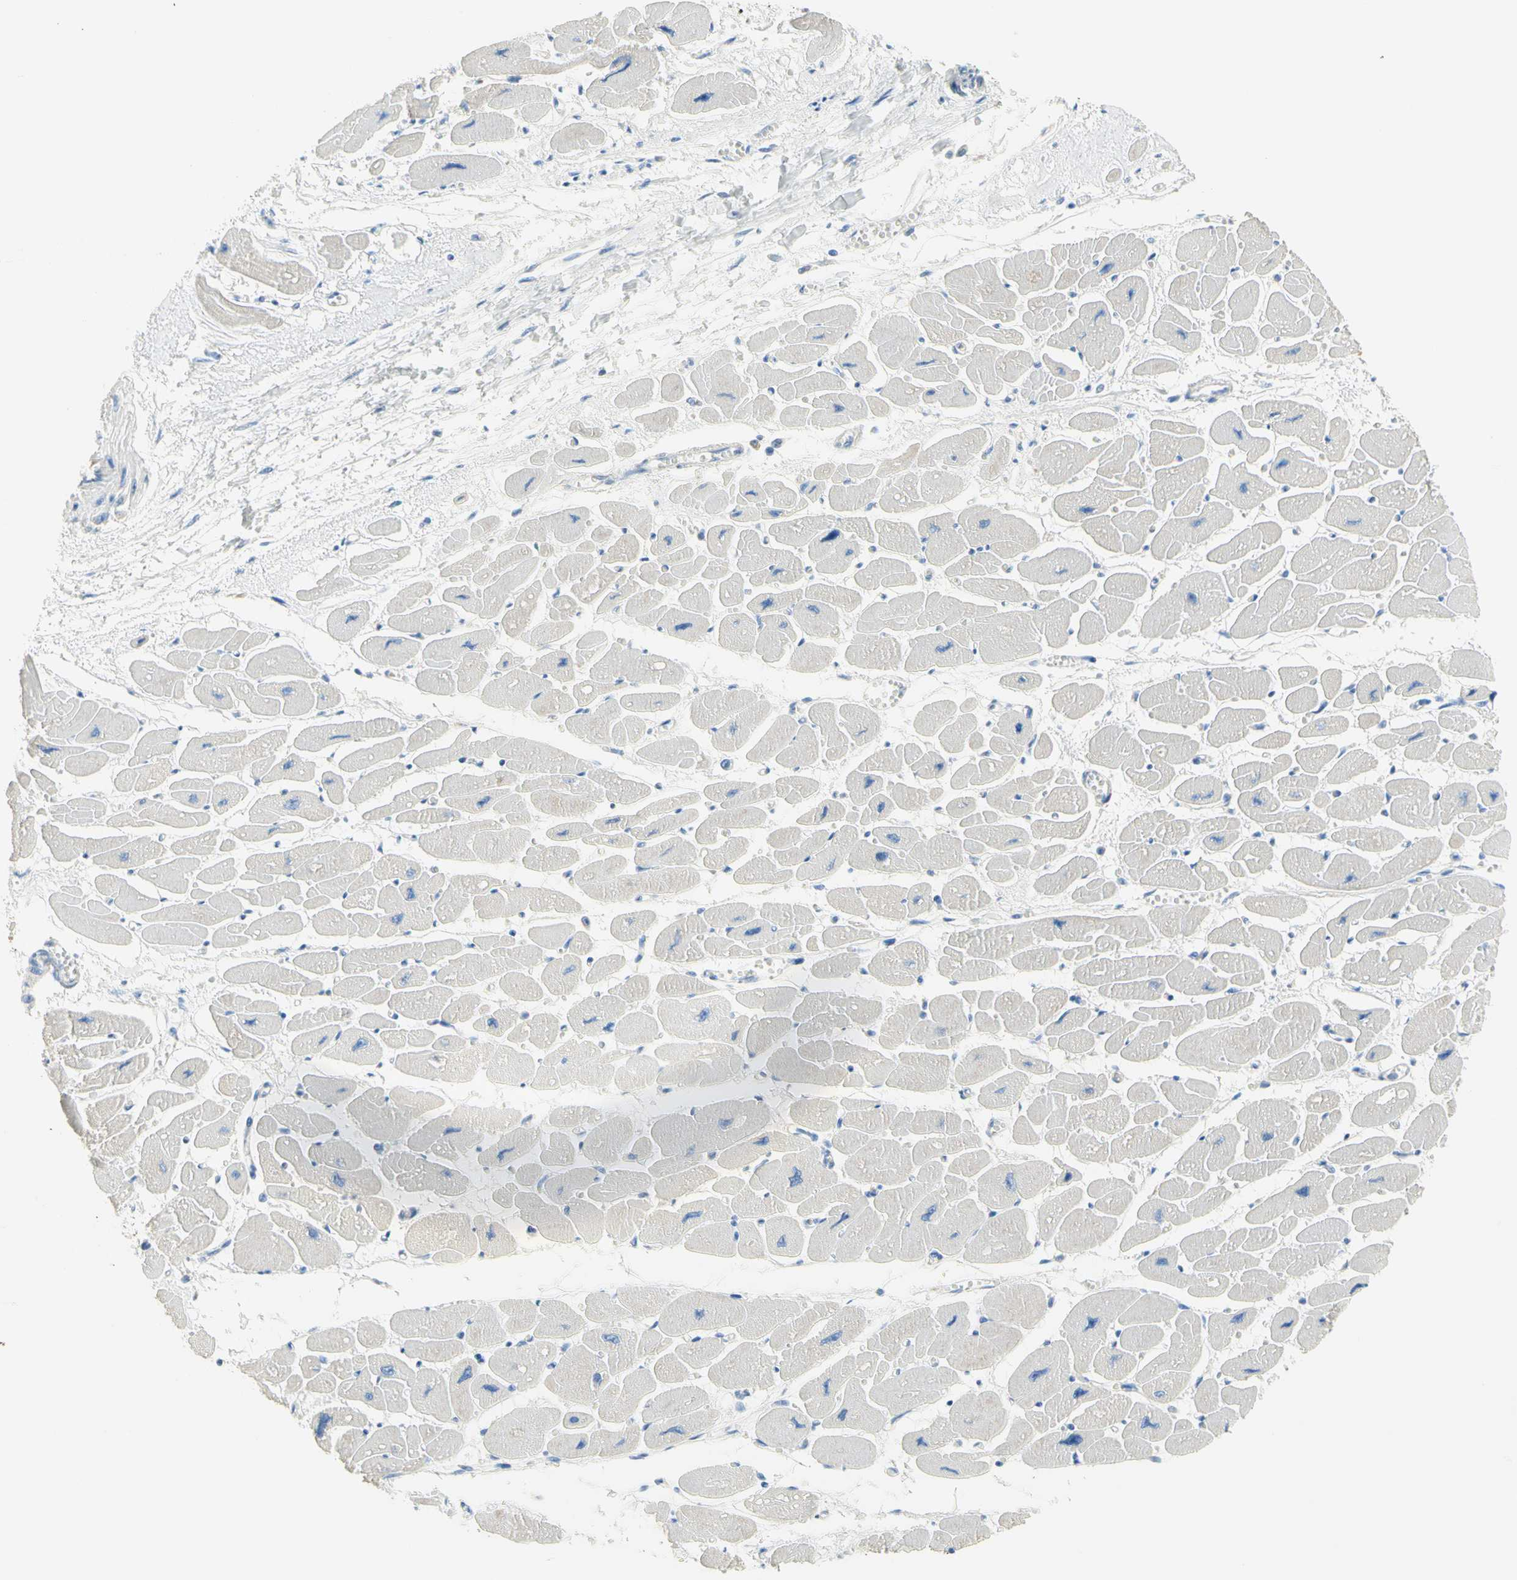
{"staining": {"intensity": "negative", "quantity": "none", "location": "none"}, "tissue": "heart muscle", "cell_type": "Cardiomyocytes", "image_type": "normal", "snomed": [{"axis": "morphology", "description": "Normal tissue, NOS"}, {"axis": "topography", "description": "Heart"}], "caption": "Normal heart muscle was stained to show a protein in brown. There is no significant staining in cardiomyocytes. (DAB IHC with hematoxylin counter stain).", "gene": "NECTIN4", "patient": {"sex": "female", "age": 54}}